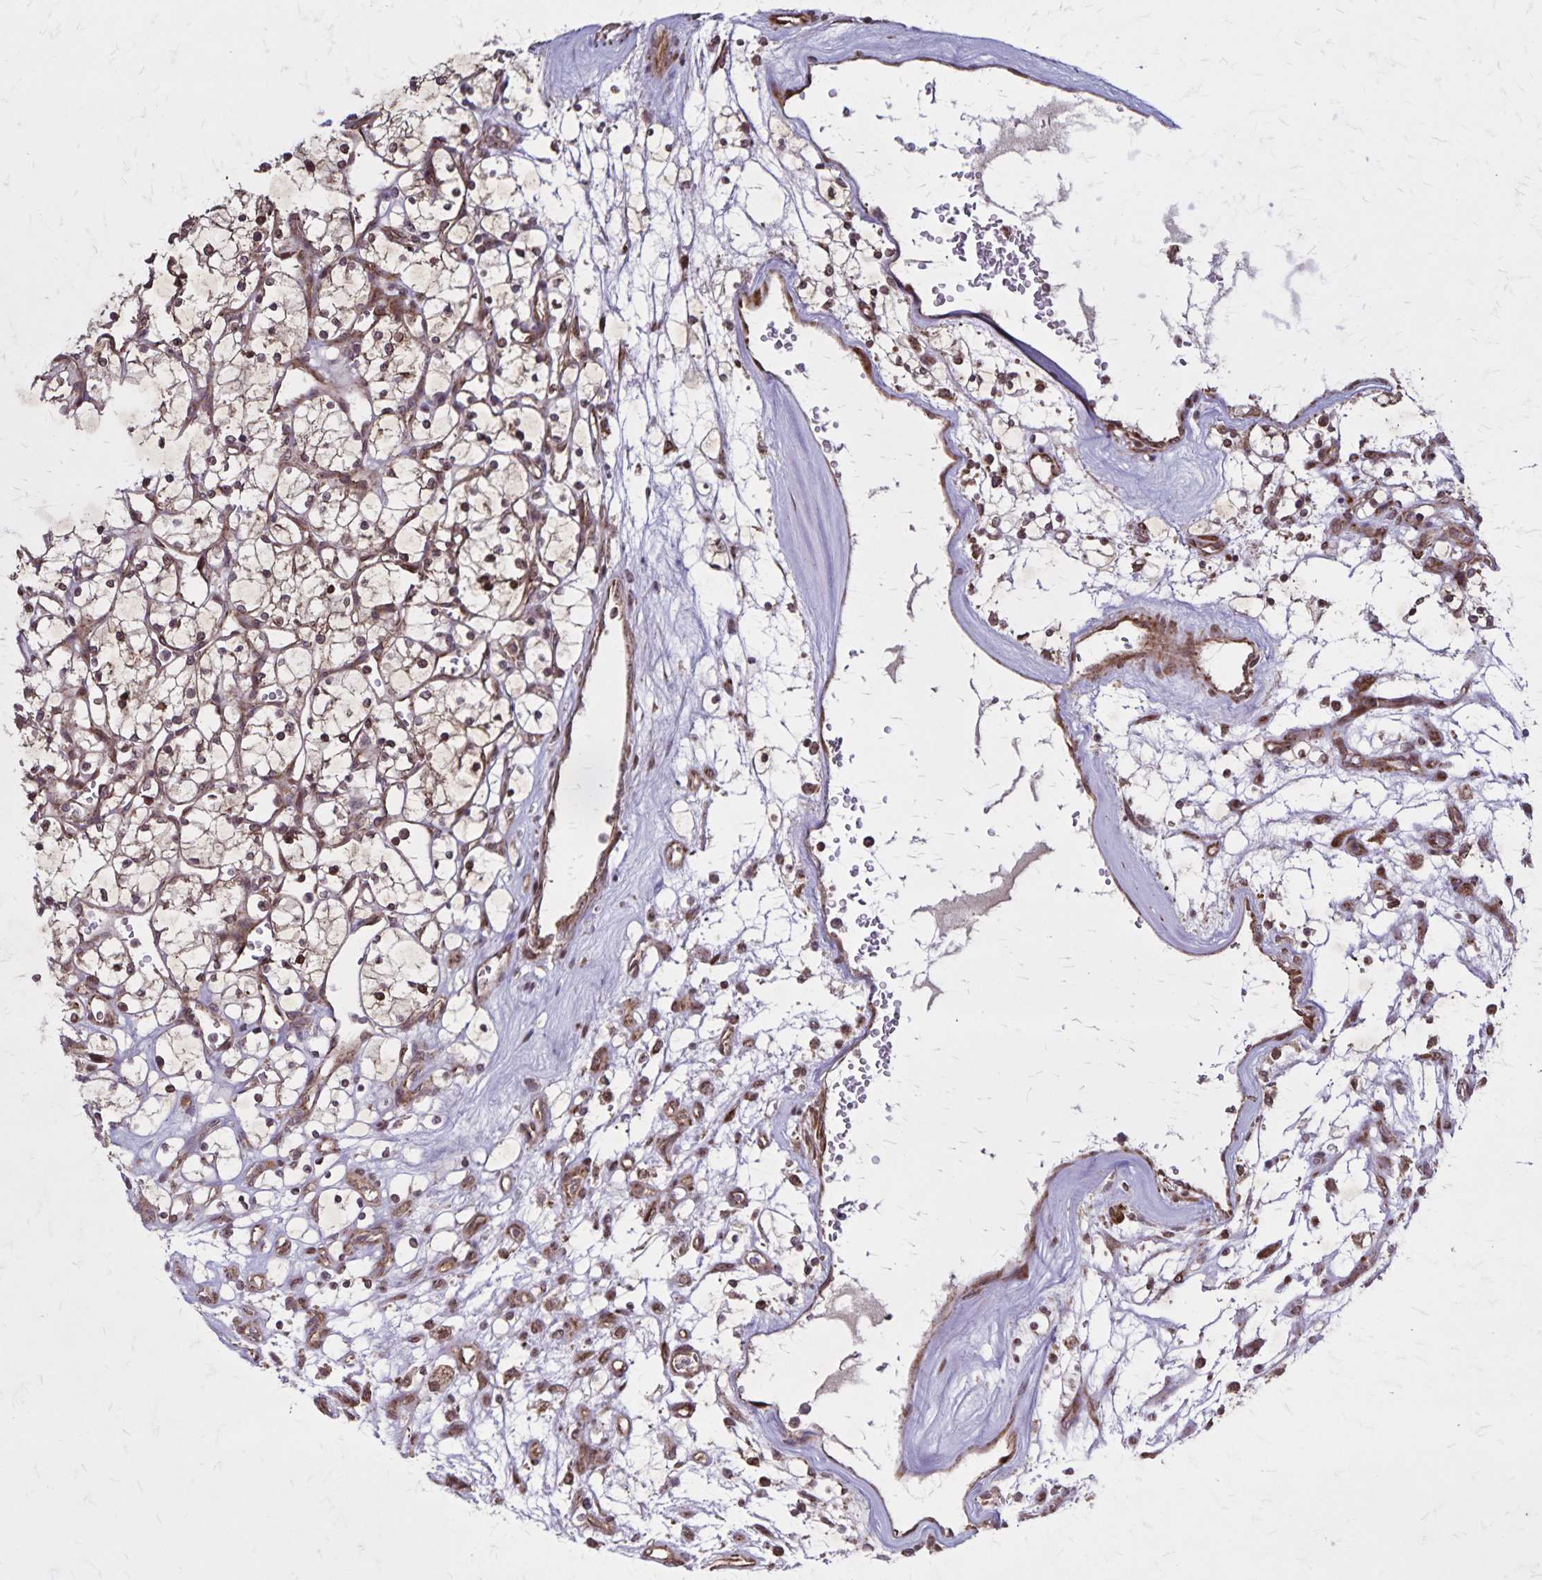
{"staining": {"intensity": "moderate", "quantity": "<25%", "location": "cytoplasmic/membranous,nuclear"}, "tissue": "renal cancer", "cell_type": "Tumor cells", "image_type": "cancer", "snomed": [{"axis": "morphology", "description": "Adenocarcinoma, NOS"}, {"axis": "topography", "description": "Kidney"}], "caption": "Brown immunohistochemical staining in human renal adenocarcinoma exhibits moderate cytoplasmic/membranous and nuclear positivity in about <25% of tumor cells.", "gene": "NFS1", "patient": {"sex": "female", "age": 69}}